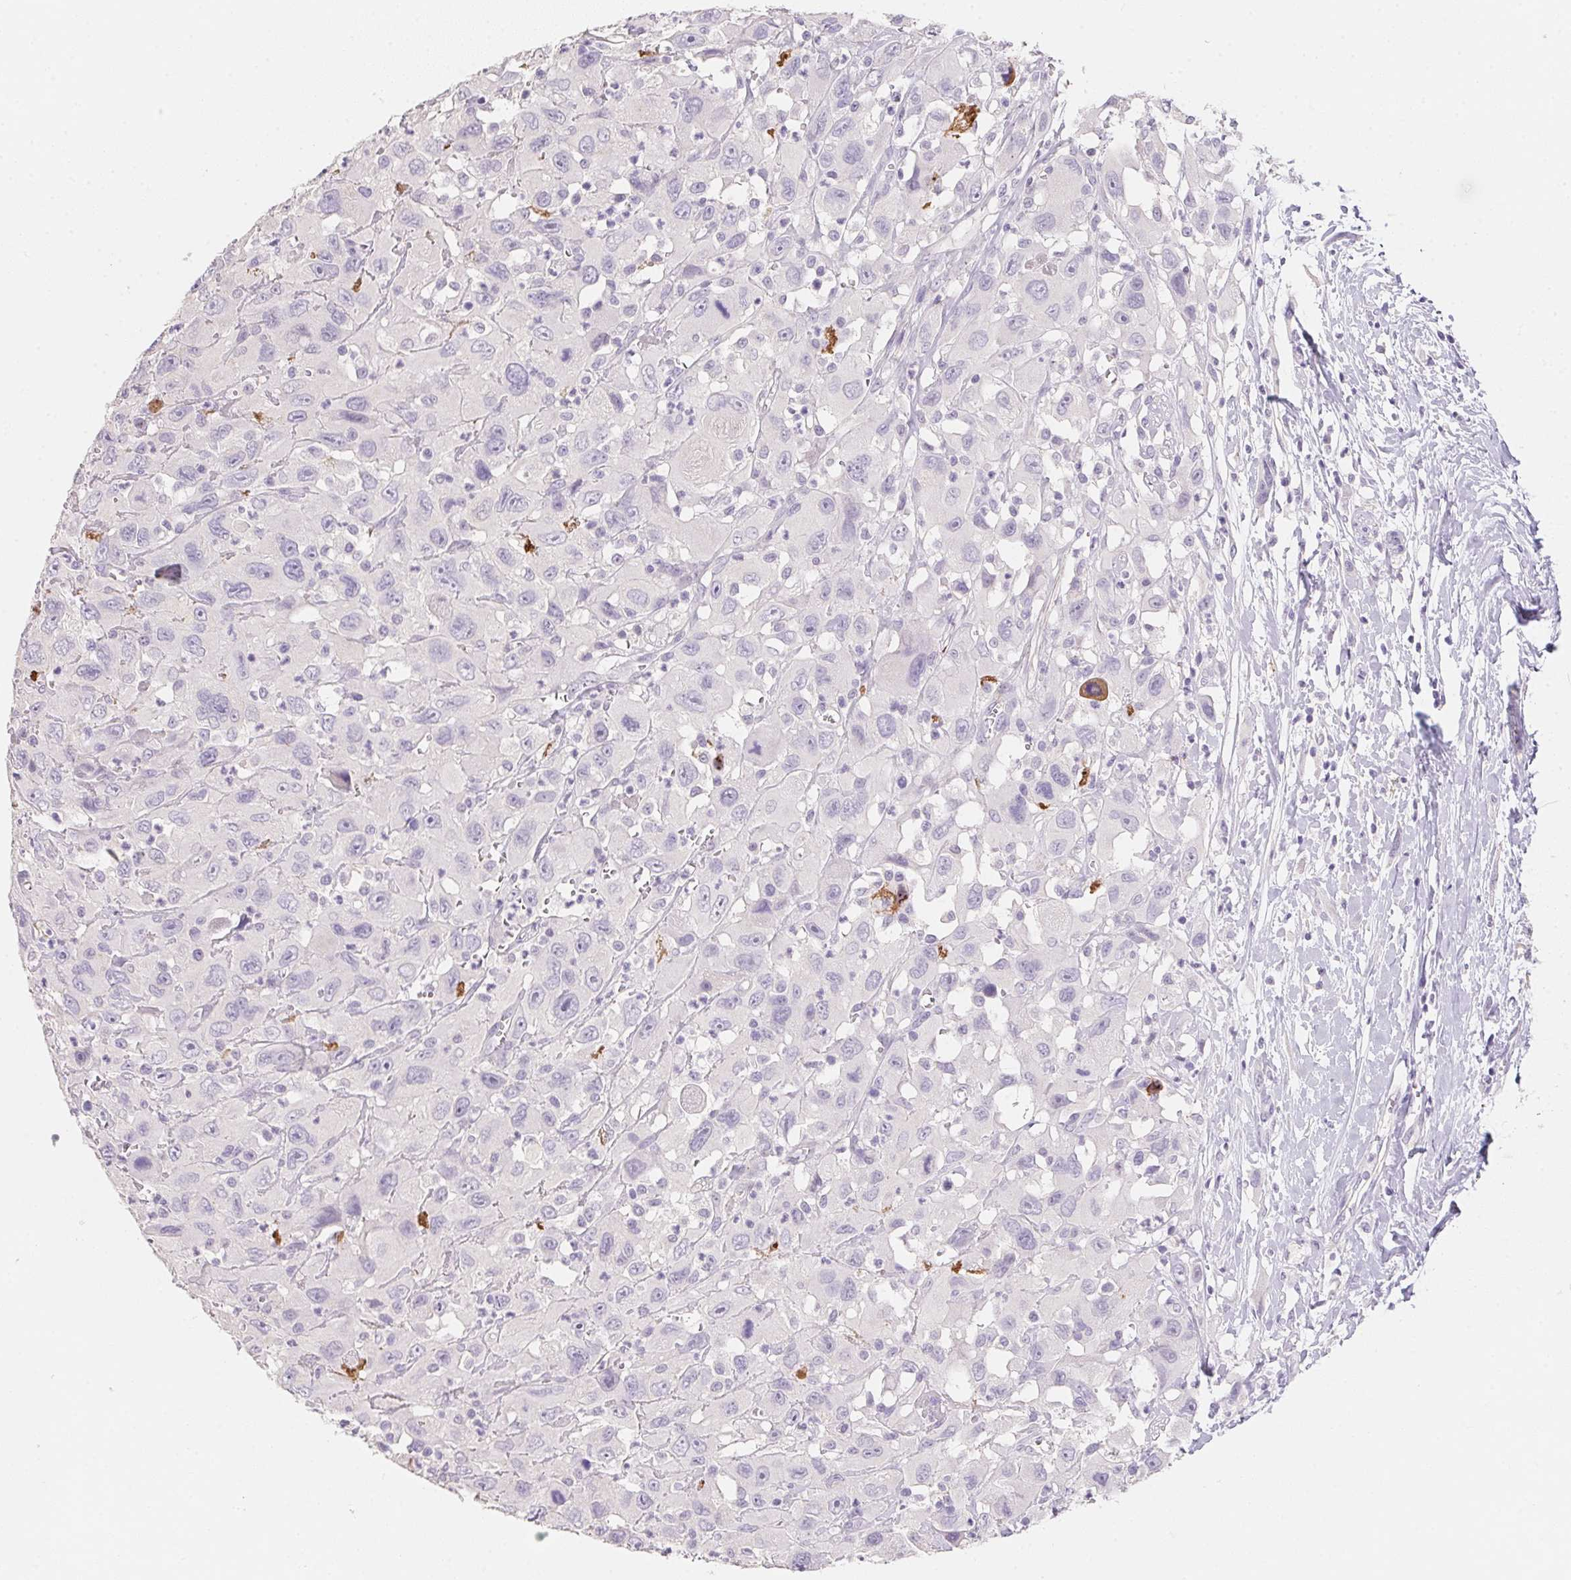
{"staining": {"intensity": "negative", "quantity": "none", "location": "none"}, "tissue": "head and neck cancer", "cell_type": "Tumor cells", "image_type": "cancer", "snomed": [{"axis": "morphology", "description": "Squamous cell carcinoma, NOS"}, {"axis": "morphology", "description": "Squamous cell carcinoma, metastatic, NOS"}, {"axis": "topography", "description": "Oral tissue"}, {"axis": "topography", "description": "Head-Neck"}], "caption": "An IHC photomicrograph of head and neck cancer is shown. There is no staining in tumor cells of head and neck cancer.", "gene": "MYL4", "patient": {"sex": "female", "age": 85}}